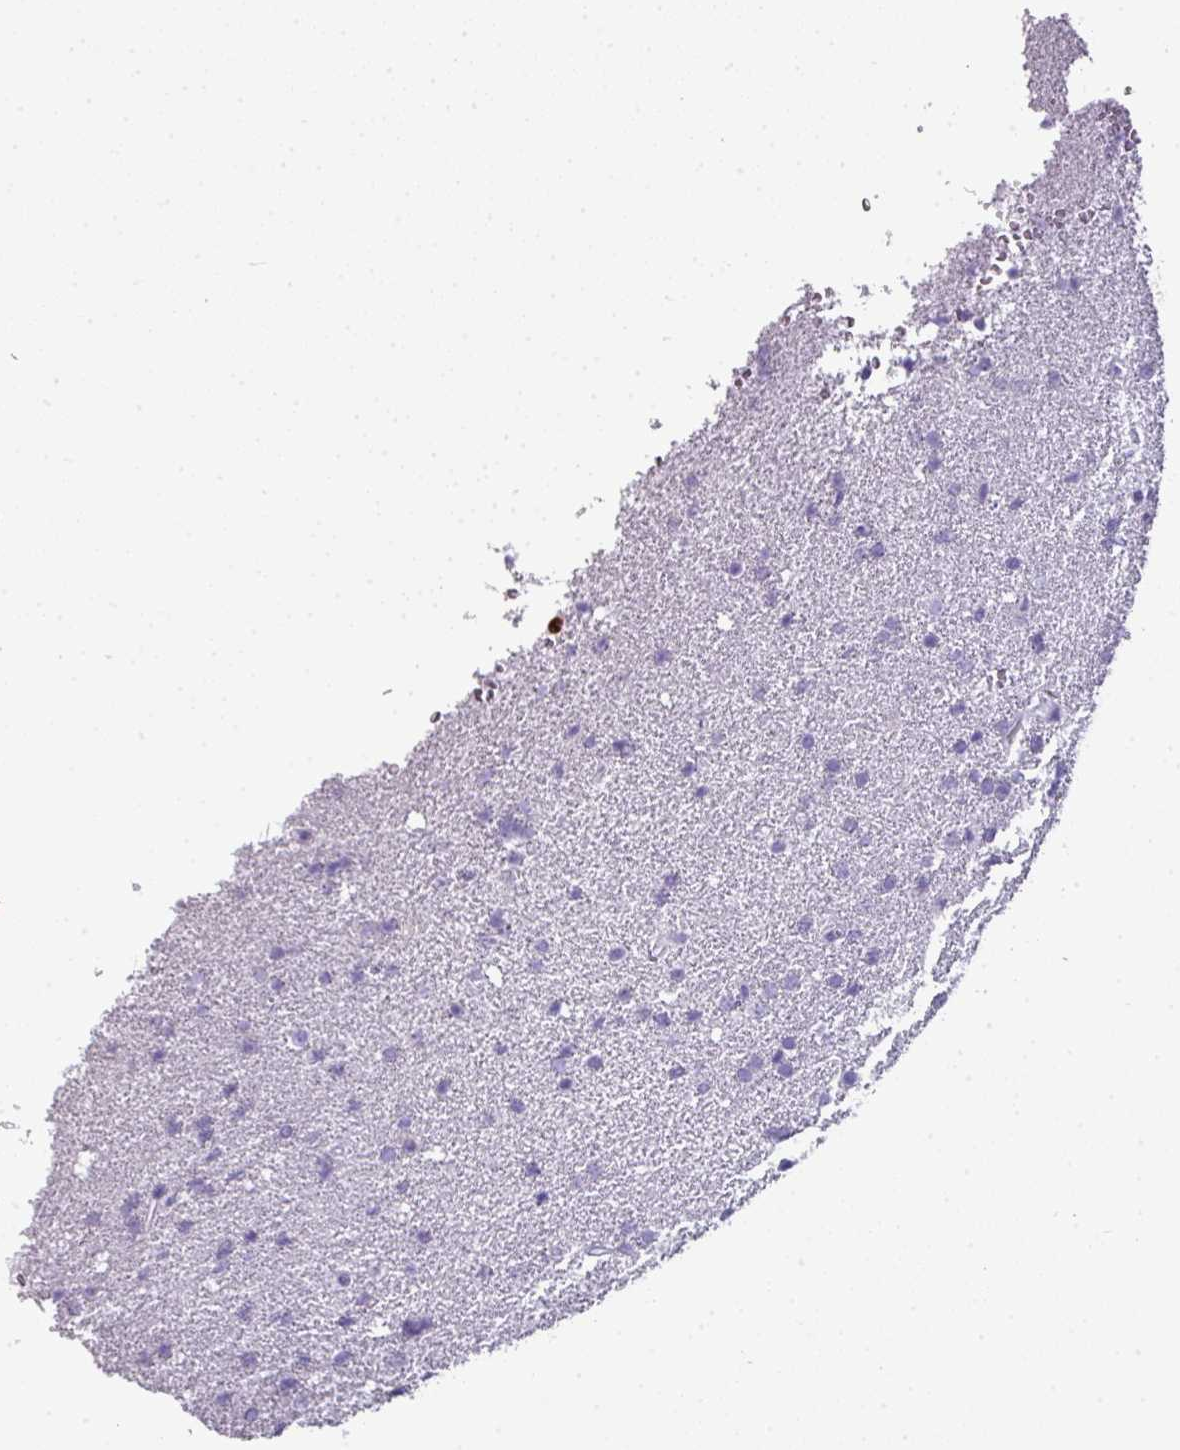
{"staining": {"intensity": "negative", "quantity": "none", "location": "none"}, "tissue": "glioma", "cell_type": "Tumor cells", "image_type": "cancer", "snomed": [{"axis": "morphology", "description": "Glioma, malignant, High grade"}, {"axis": "topography", "description": "Brain"}], "caption": "A high-resolution histopathology image shows immunohistochemistry staining of malignant glioma (high-grade), which displays no significant expression in tumor cells.", "gene": "CTSG", "patient": {"sex": "male", "age": 72}}